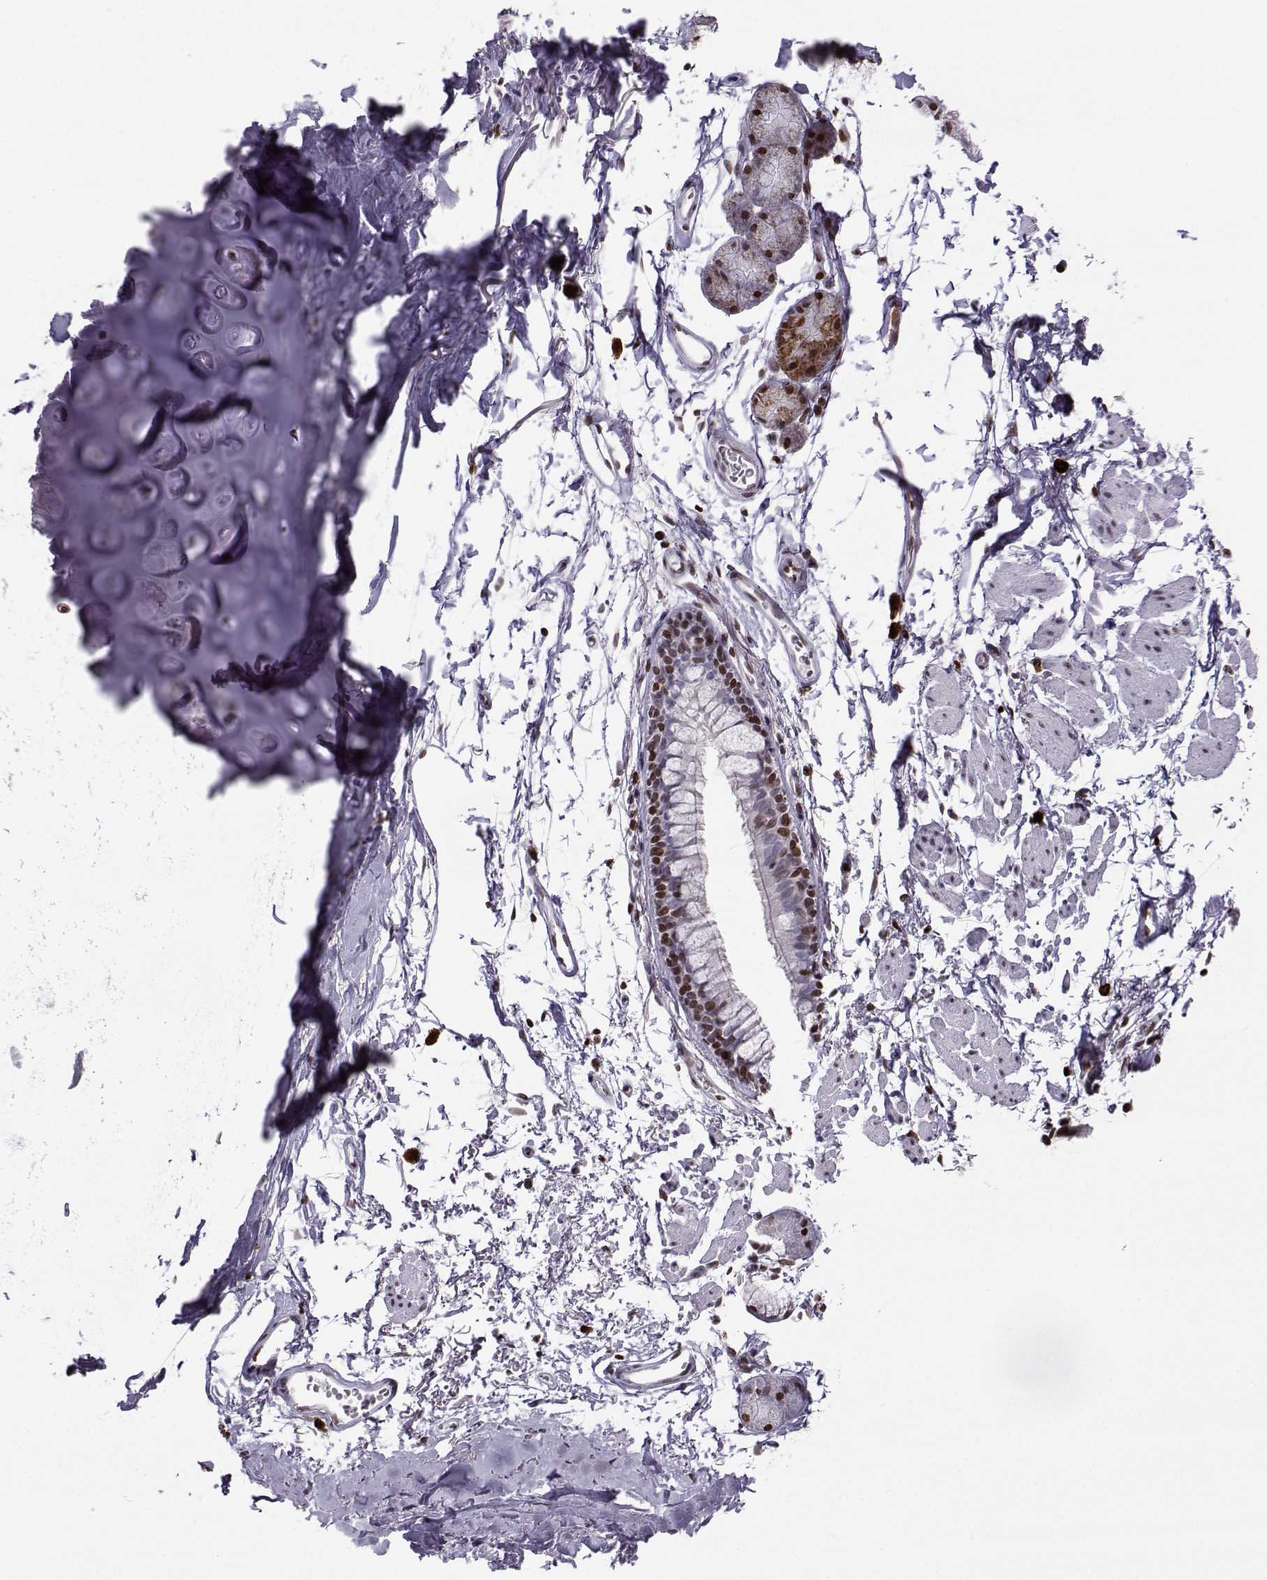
{"staining": {"intensity": "negative", "quantity": "none", "location": "none"}, "tissue": "soft tissue", "cell_type": "Chondrocytes", "image_type": "normal", "snomed": [{"axis": "morphology", "description": "Normal tissue, NOS"}, {"axis": "topography", "description": "Cartilage tissue"}, {"axis": "topography", "description": "Bronchus"}], "caption": "This is a photomicrograph of immunohistochemistry (IHC) staining of unremarkable soft tissue, which shows no positivity in chondrocytes.", "gene": "ZNF19", "patient": {"sex": "female", "age": 79}}